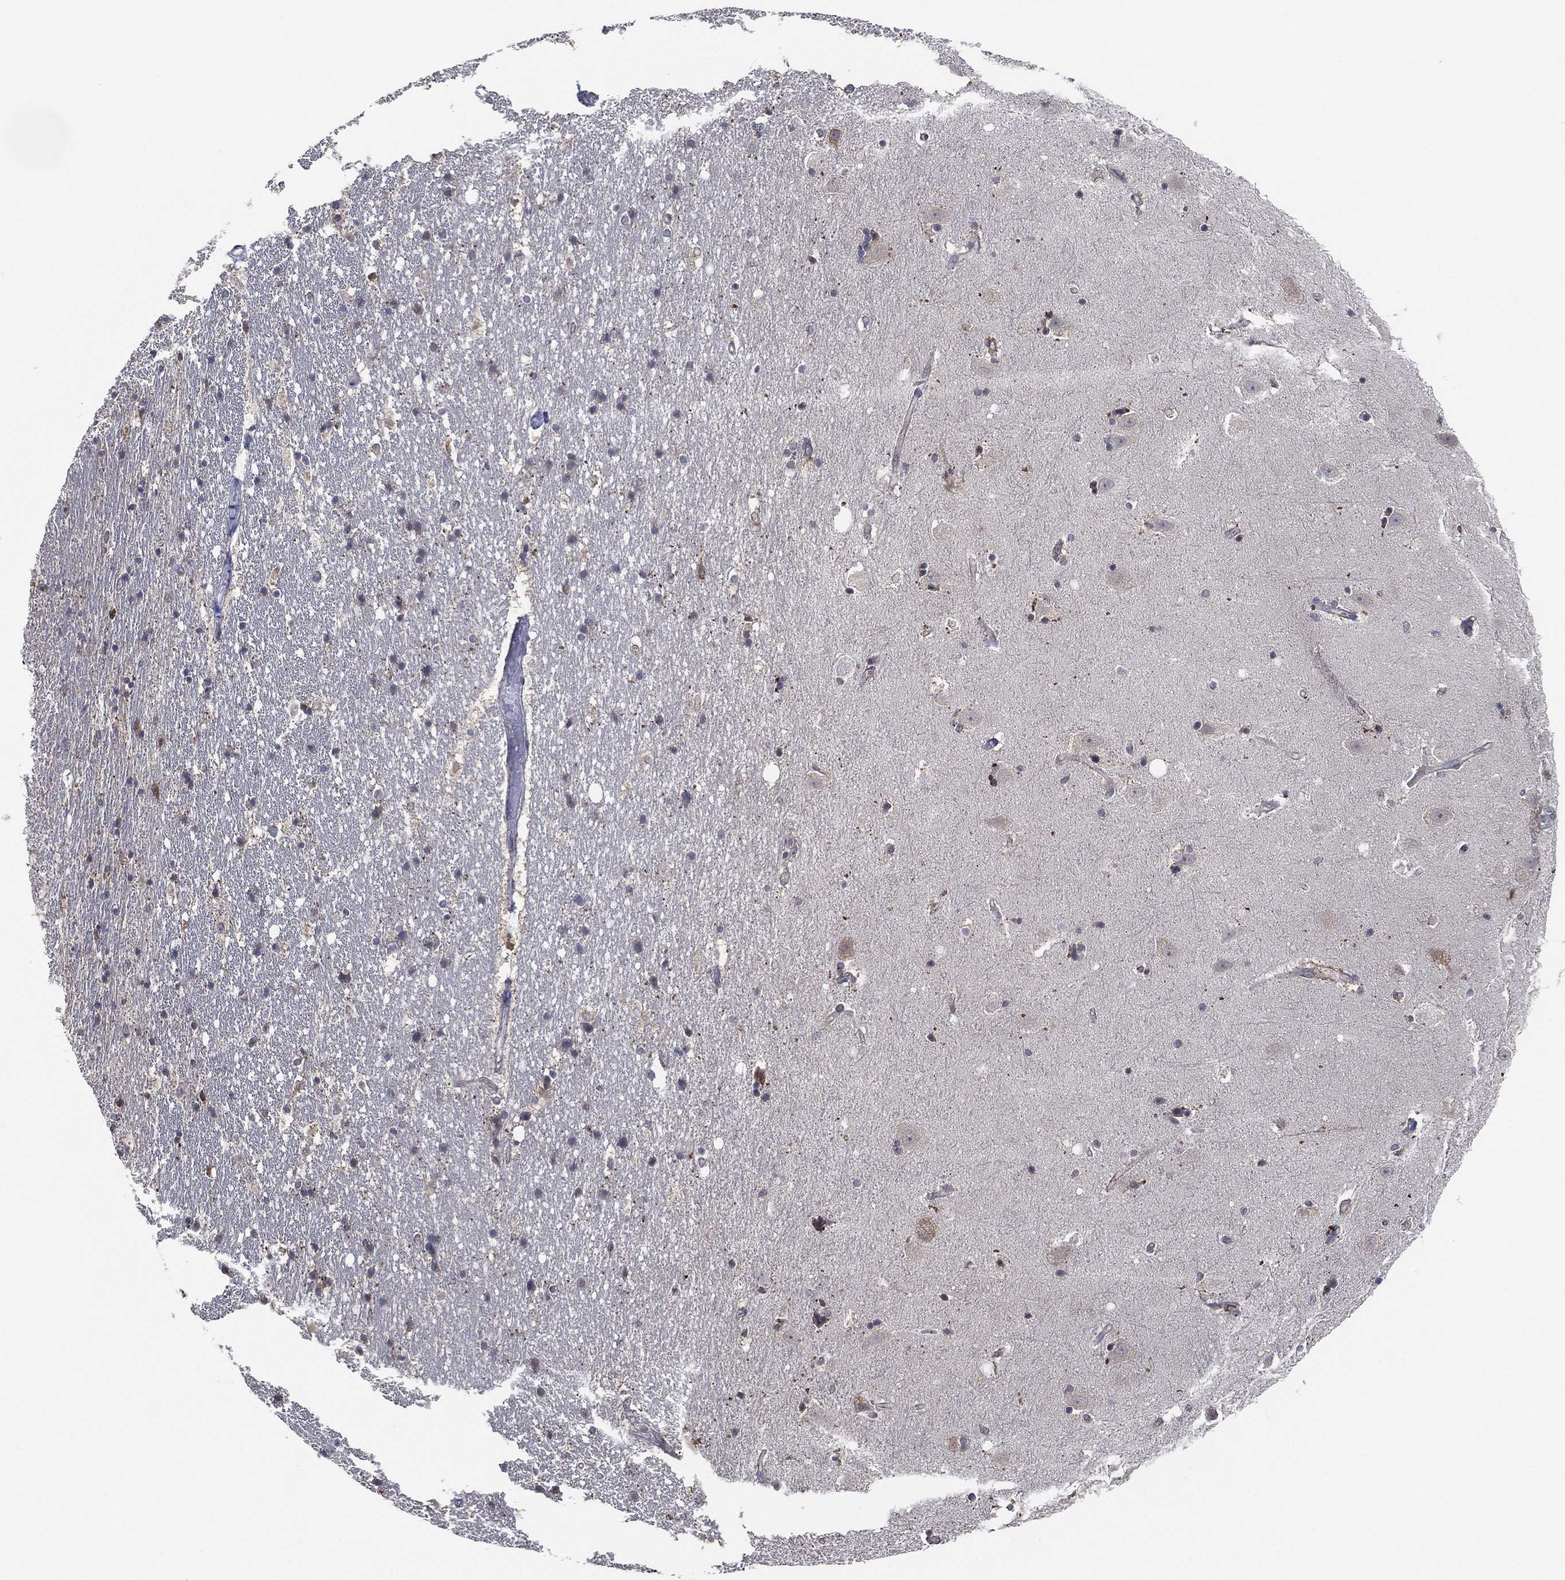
{"staining": {"intensity": "negative", "quantity": "none", "location": "none"}, "tissue": "hippocampus", "cell_type": "Glial cells", "image_type": "normal", "snomed": [{"axis": "morphology", "description": "Normal tissue, NOS"}, {"axis": "topography", "description": "Hippocampus"}], "caption": "Immunohistochemistry of benign hippocampus demonstrates no expression in glial cells. Nuclei are stained in blue.", "gene": "FAM104A", "patient": {"sex": "male", "age": 49}}